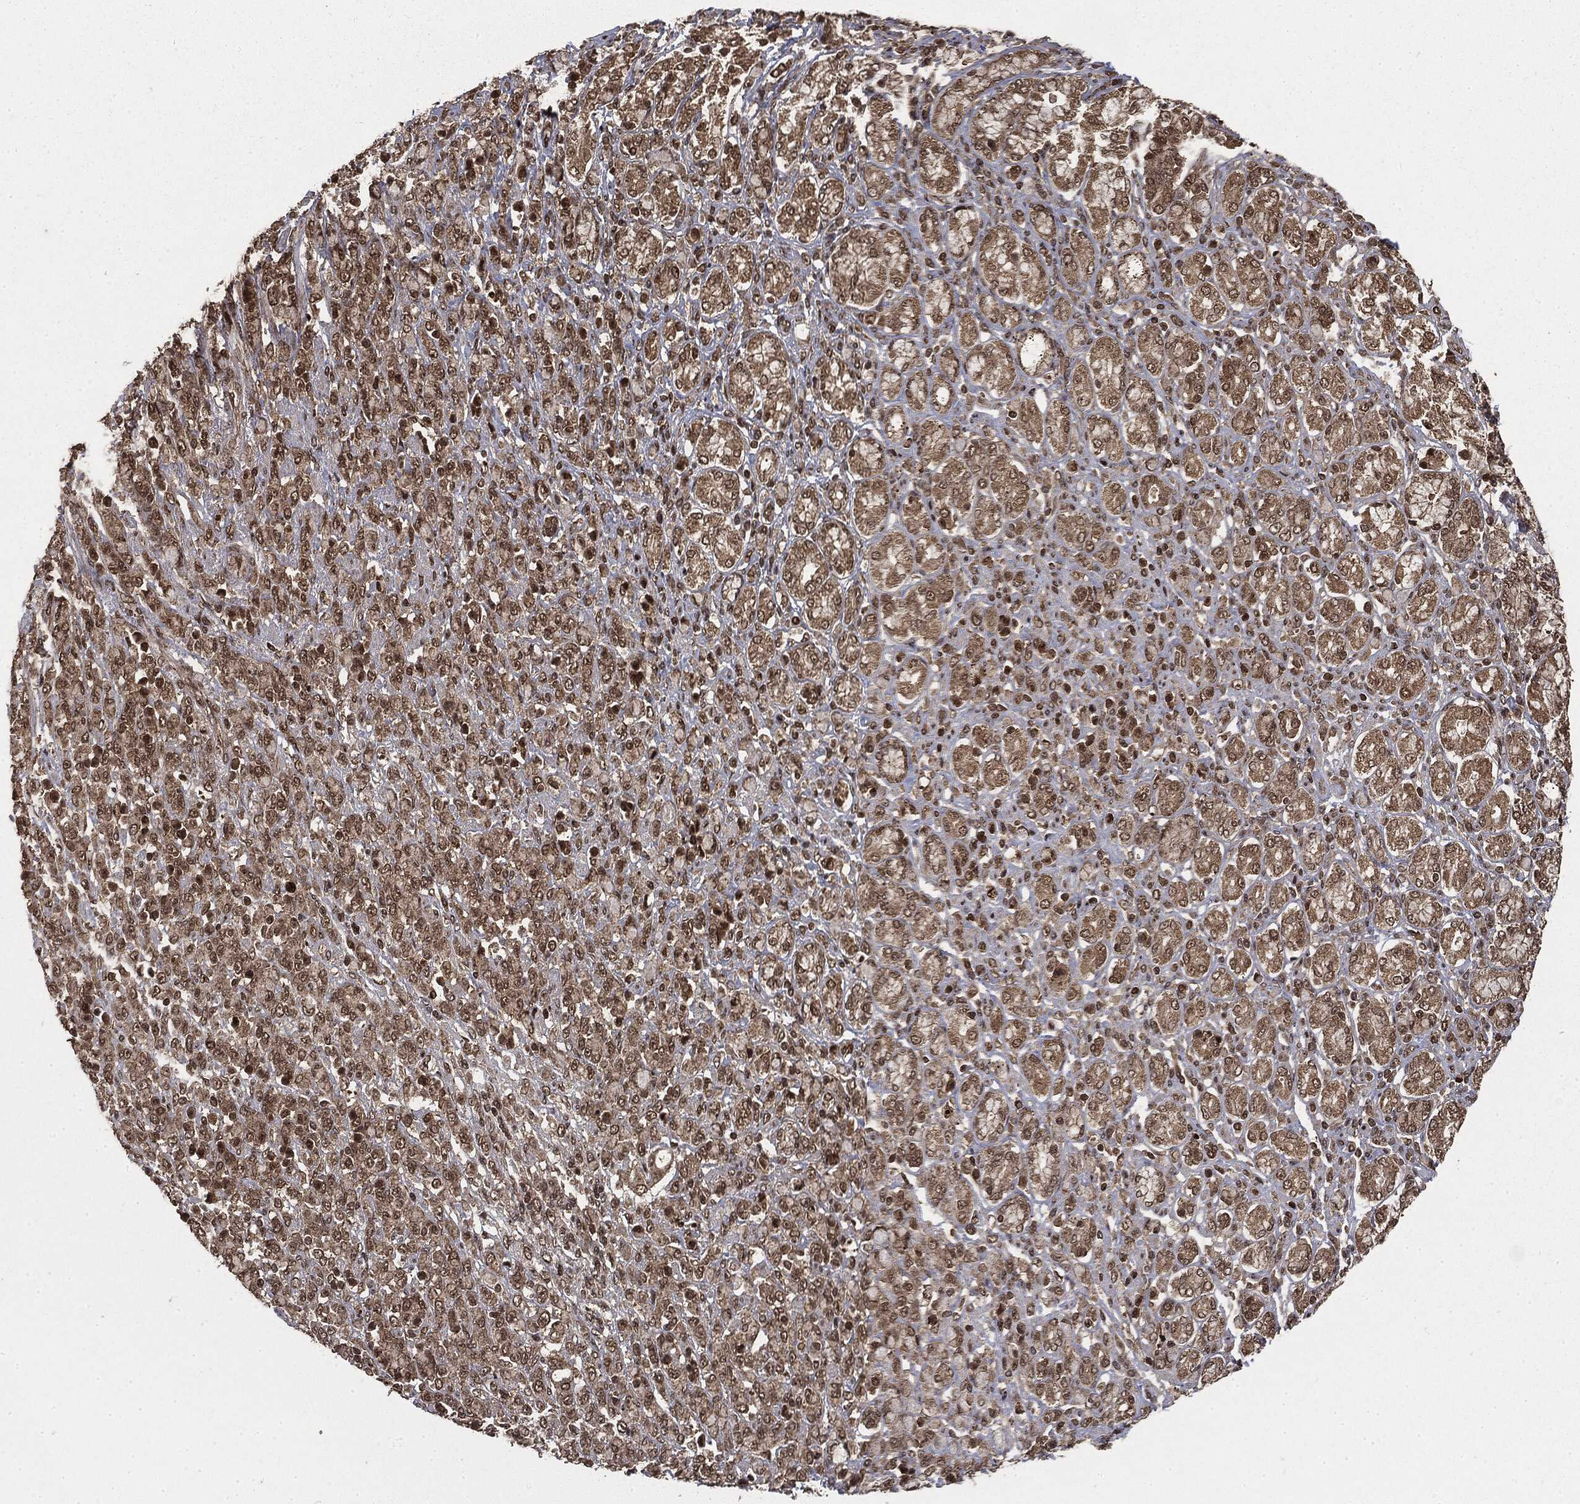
{"staining": {"intensity": "weak", "quantity": ">75%", "location": "cytoplasmic/membranous"}, "tissue": "stomach cancer", "cell_type": "Tumor cells", "image_type": "cancer", "snomed": [{"axis": "morphology", "description": "Normal tissue, NOS"}, {"axis": "morphology", "description": "Adenocarcinoma, NOS"}, {"axis": "topography", "description": "Stomach"}], "caption": "This image shows immunohistochemistry (IHC) staining of human stomach adenocarcinoma, with low weak cytoplasmic/membranous expression in about >75% of tumor cells.", "gene": "CTDP1", "patient": {"sex": "female", "age": 79}}